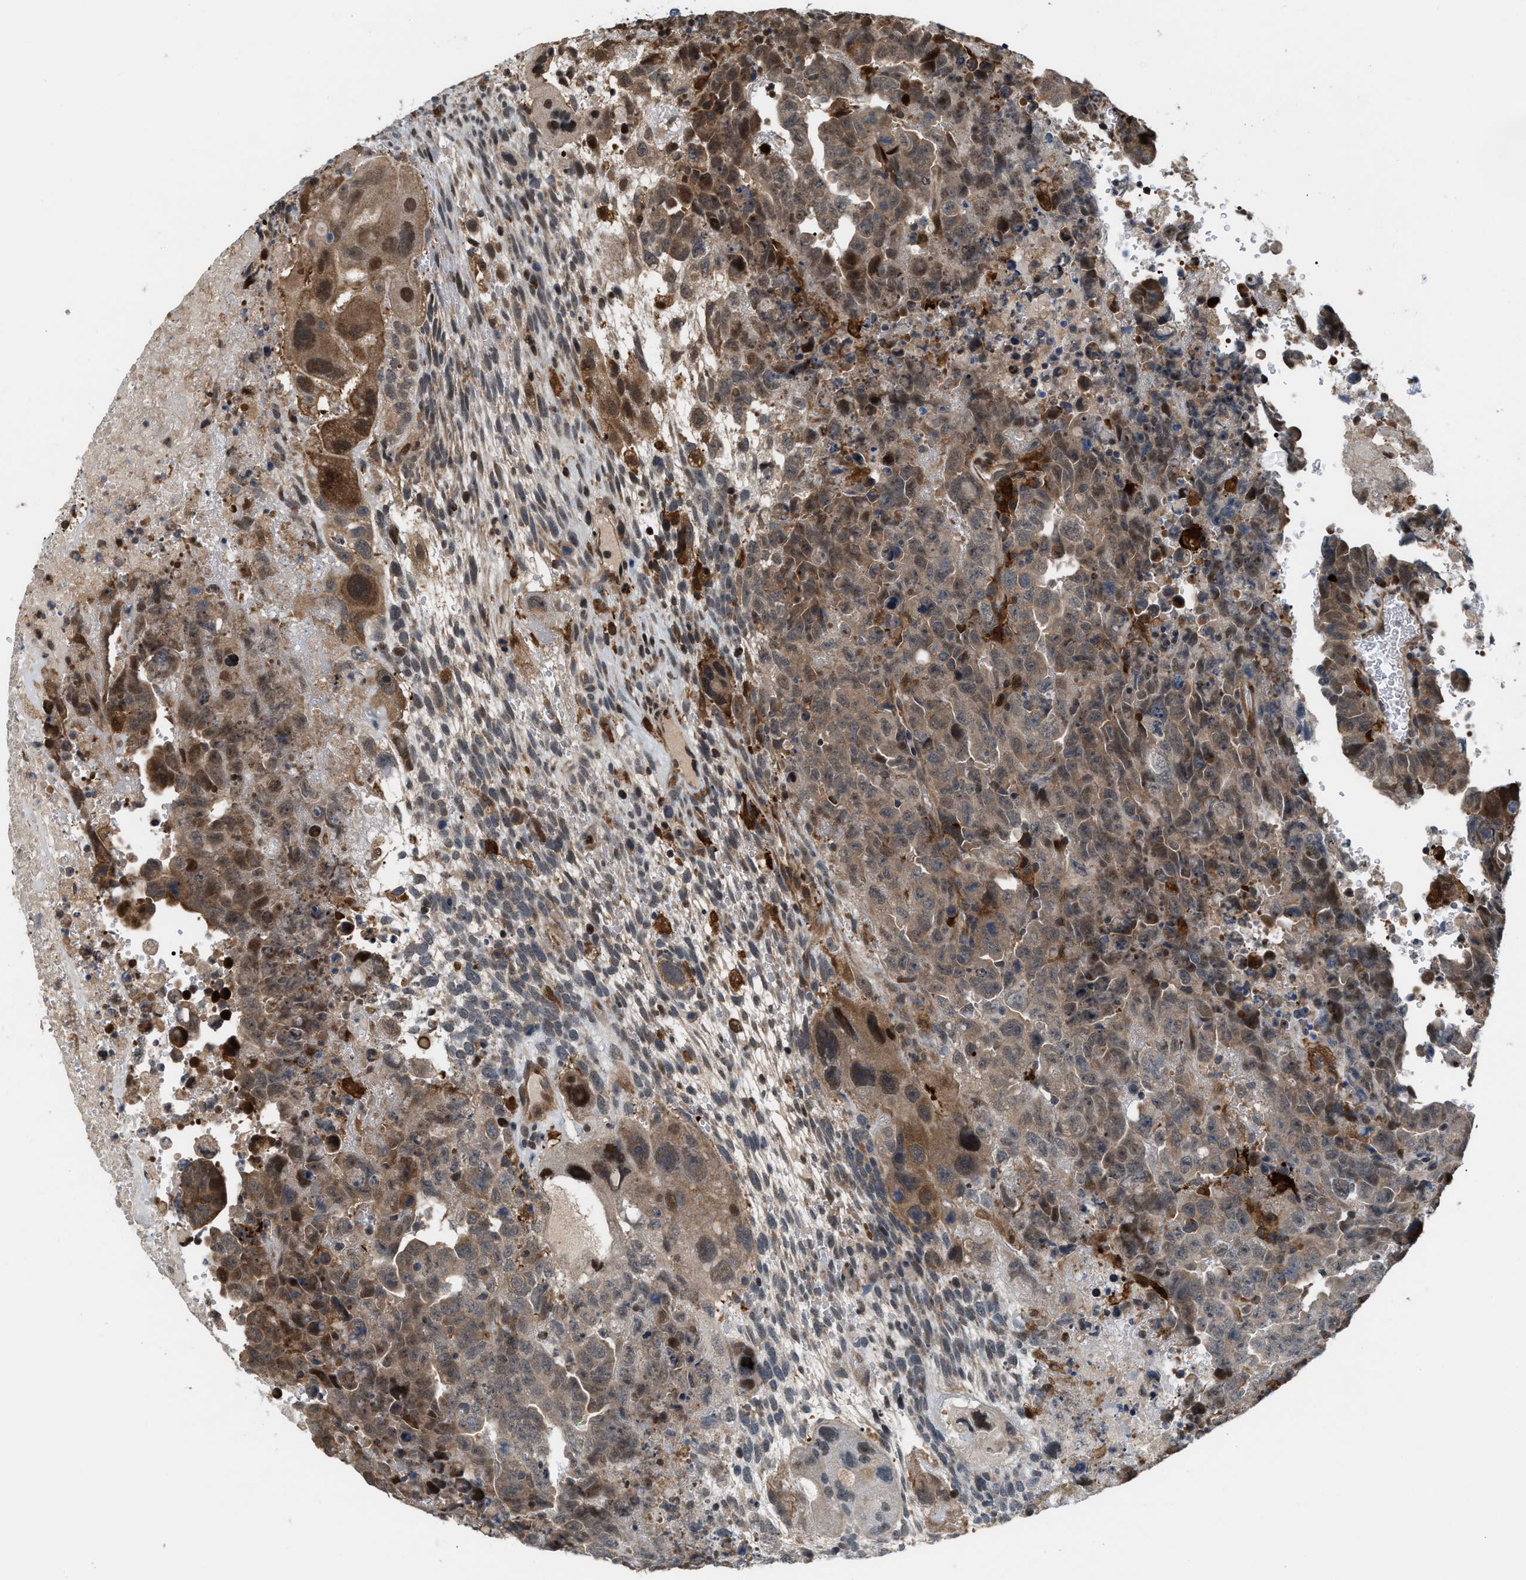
{"staining": {"intensity": "moderate", "quantity": ">75%", "location": "cytoplasmic/membranous,nuclear"}, "tissue": "testis cancer", "cell_type": "Tumor cells", "image_type": "cancer", "snomed": [{"axis": "morphology", "description": "Carcinoma, Embryonal, NOS"}, {"axis": "topography", "description": "Testis"}], "caption": "Moderate cytoplasmic/membranous and nuclear positivity for a protein is present in approximately >75% of tumor cells of embryonal carcinoma (testis) using IHC.", "gene": "RFFL", "patient": {"sex": "male", "age": 28}}